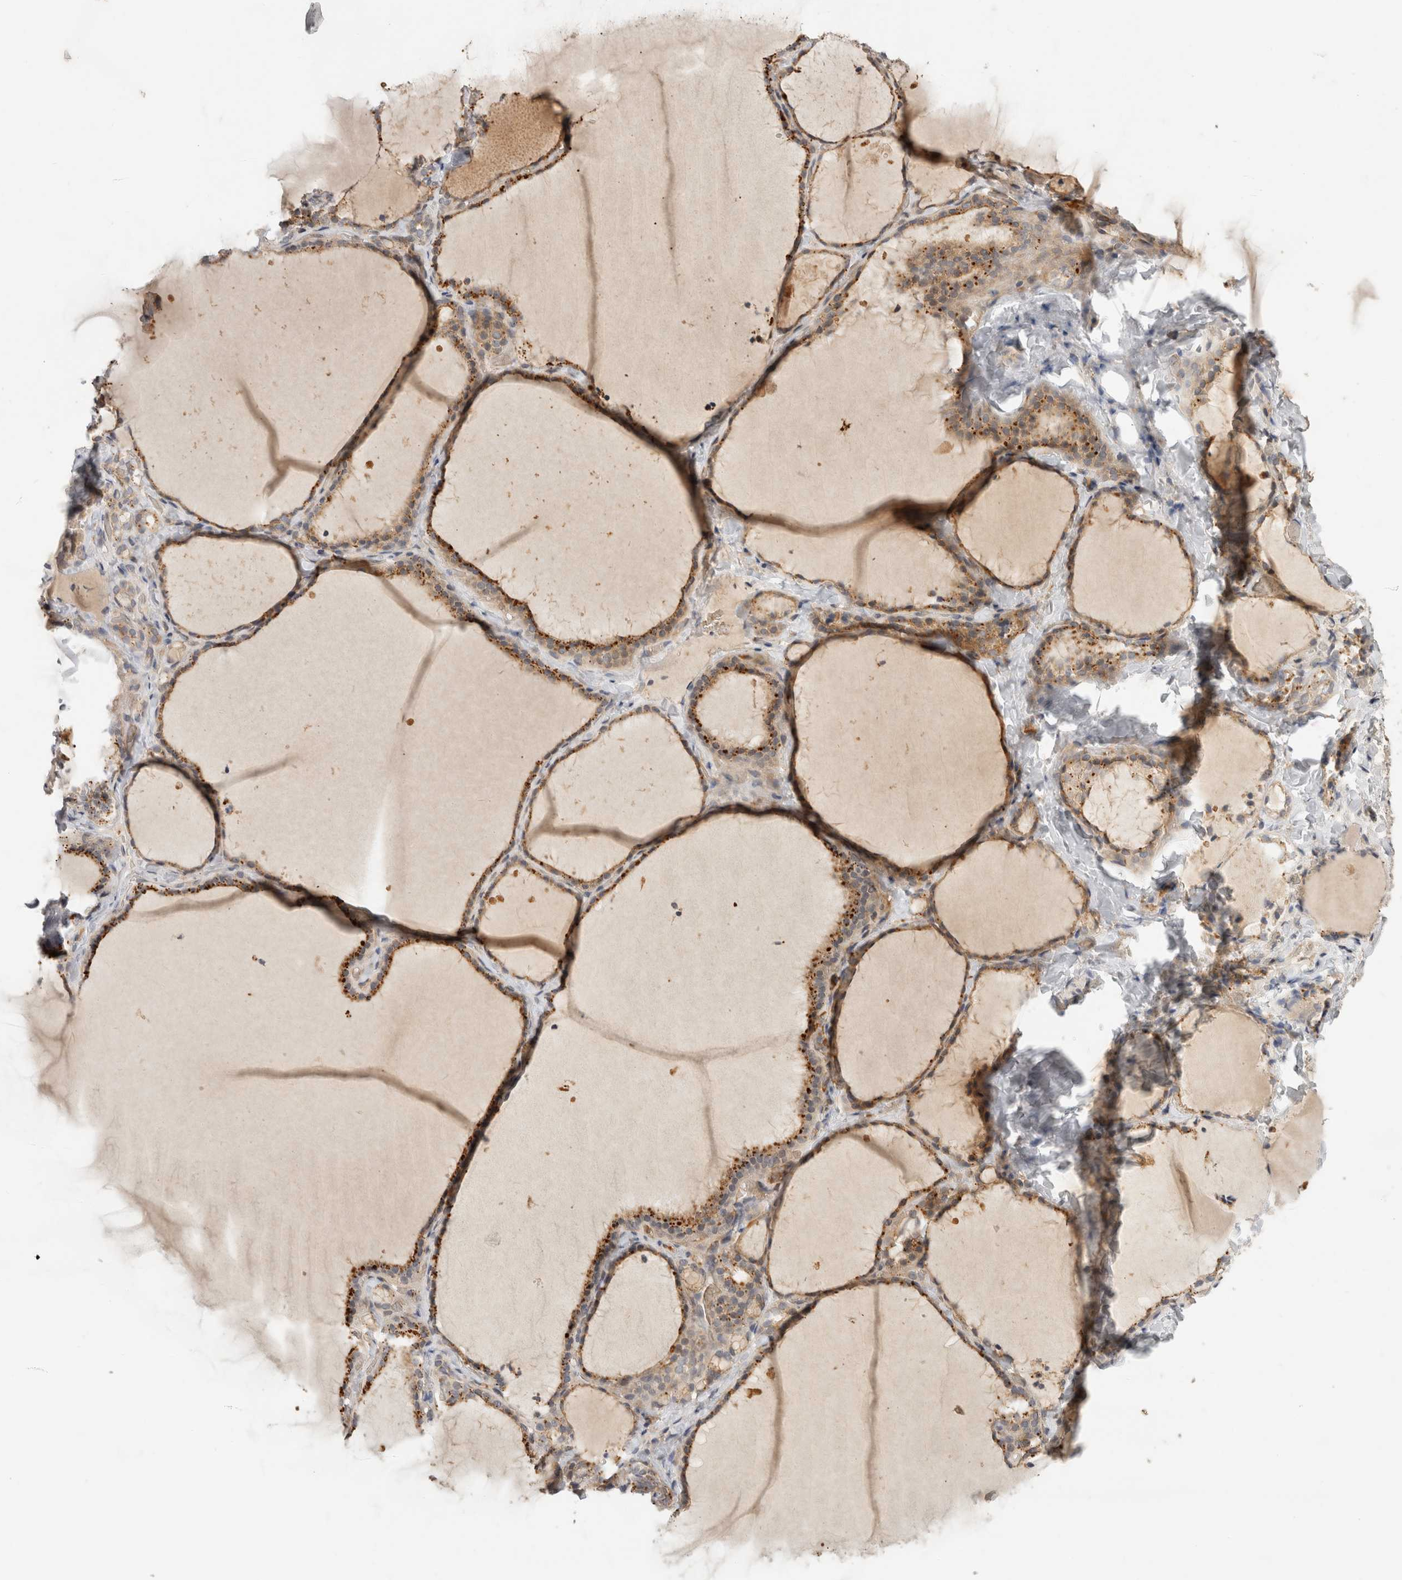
{"staining": {"intensity": "moderate", "quantity": ">75%", "location": "cytoplasmic/membranous"}, "tissue": "thyroid gland", "cell_type": "Glandular cells", "image_type": "normal", "snomed": [{"axis": "morphology", "description": "Normal tissue, NOS"}, {"axis": "topography", "description": "Thyroid gland"}], "caption": "Glandular cells reveal medium levels of moderate cytoplasmic/membranous positivity in about >75% of cells in unremarkable human thyroid gland. The staining was performed using DAB, with brown indicating positive protein expression. Nuclei are stained blue with hematoxylin.", "gene": "APOL2", "patient": {"sex": "female", "age": 22}}